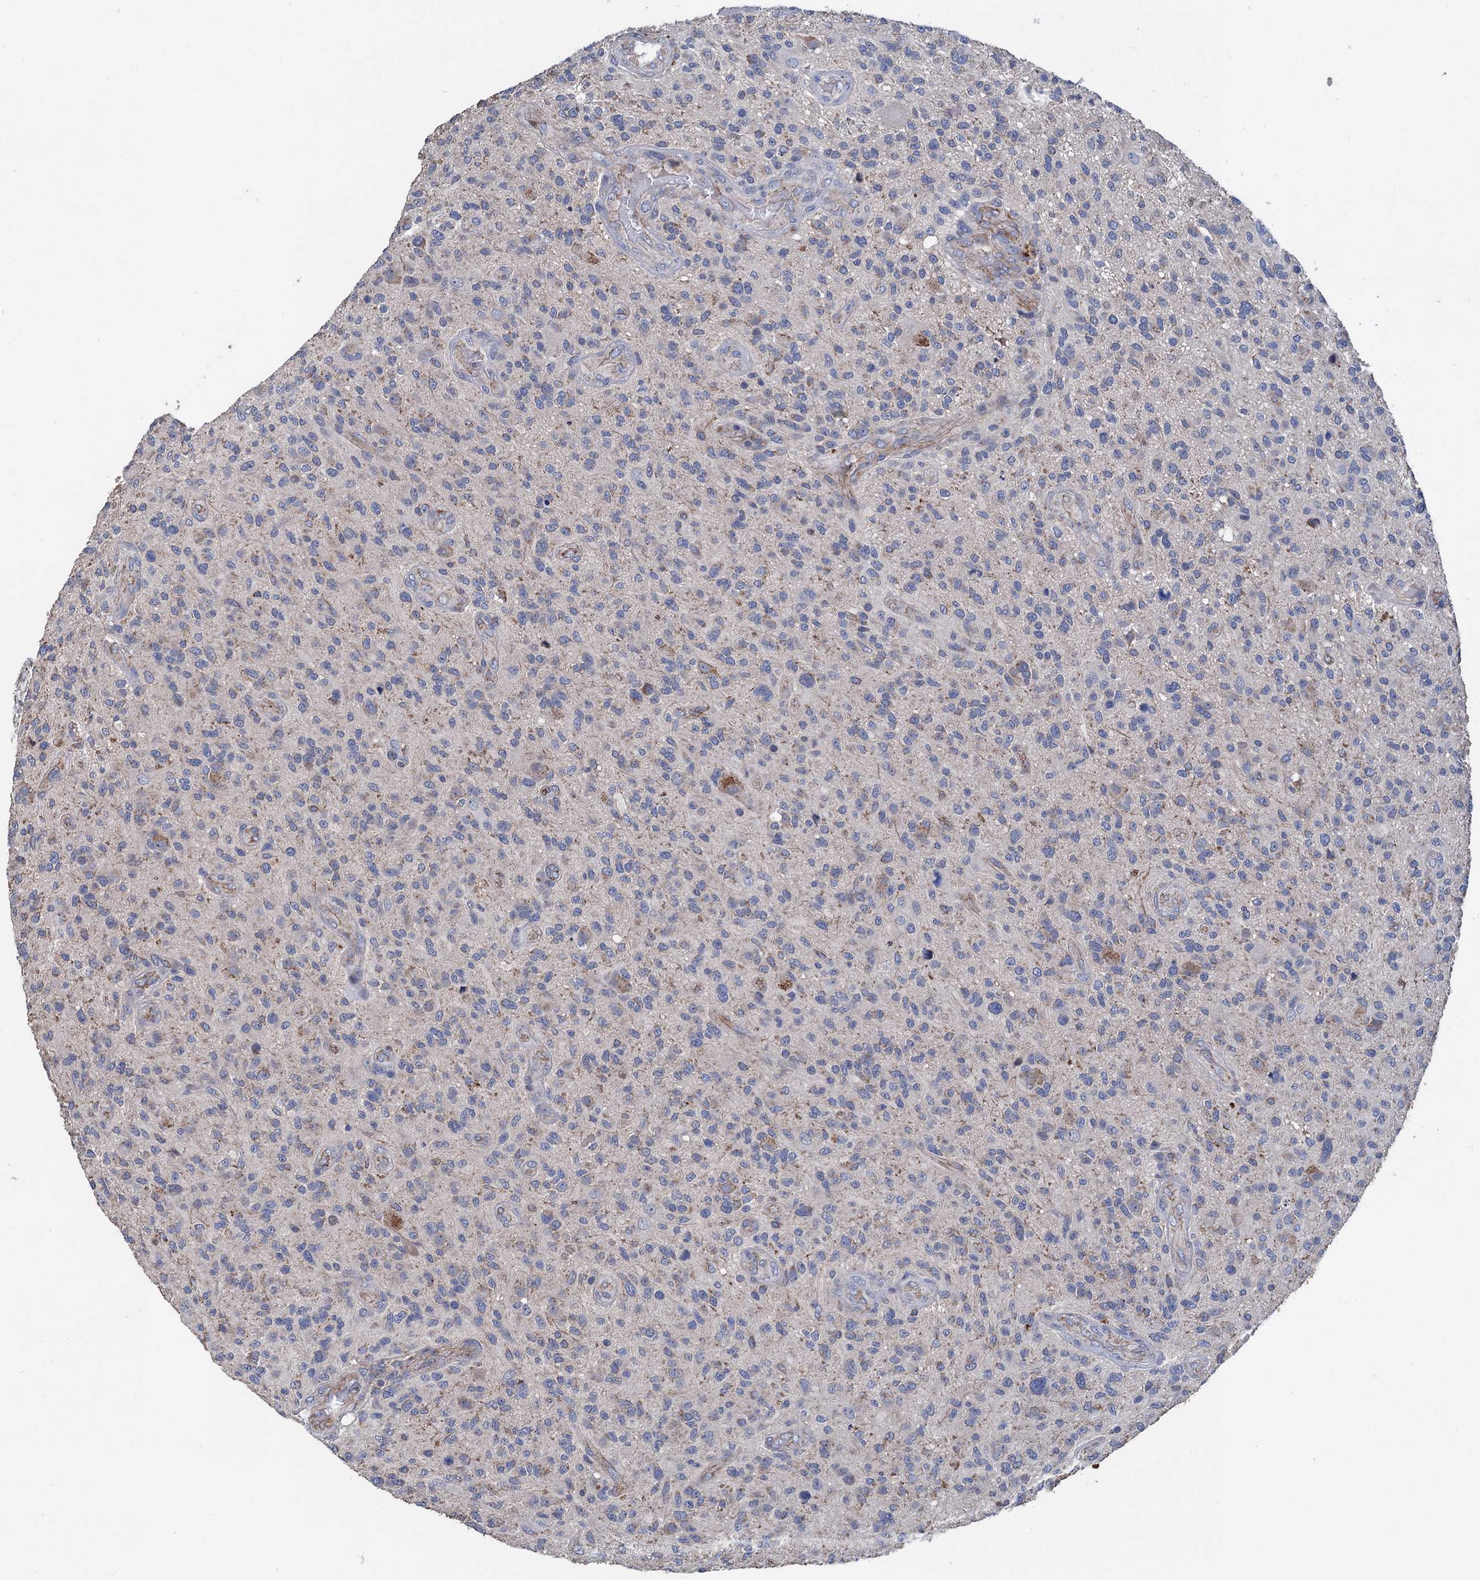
{"staining": {"intensity": "negative", "quantity": "none", "location": "none"}, "tissue": "glioma", "cell_type": "Tumor cells", "image_type": "cancer", "snomed": [{"axis": "morphology", "description": "Glioma, malignant, High grade"}, {"axis": "topography", "description": "Brain"}], "caption": "This is an immunohistochemistry micrograph of malignant glioma (high-grade). There is no staining in tumor cells.", "gene": "DGLUCY", "patient": {"sex": "male", "age": 47}}